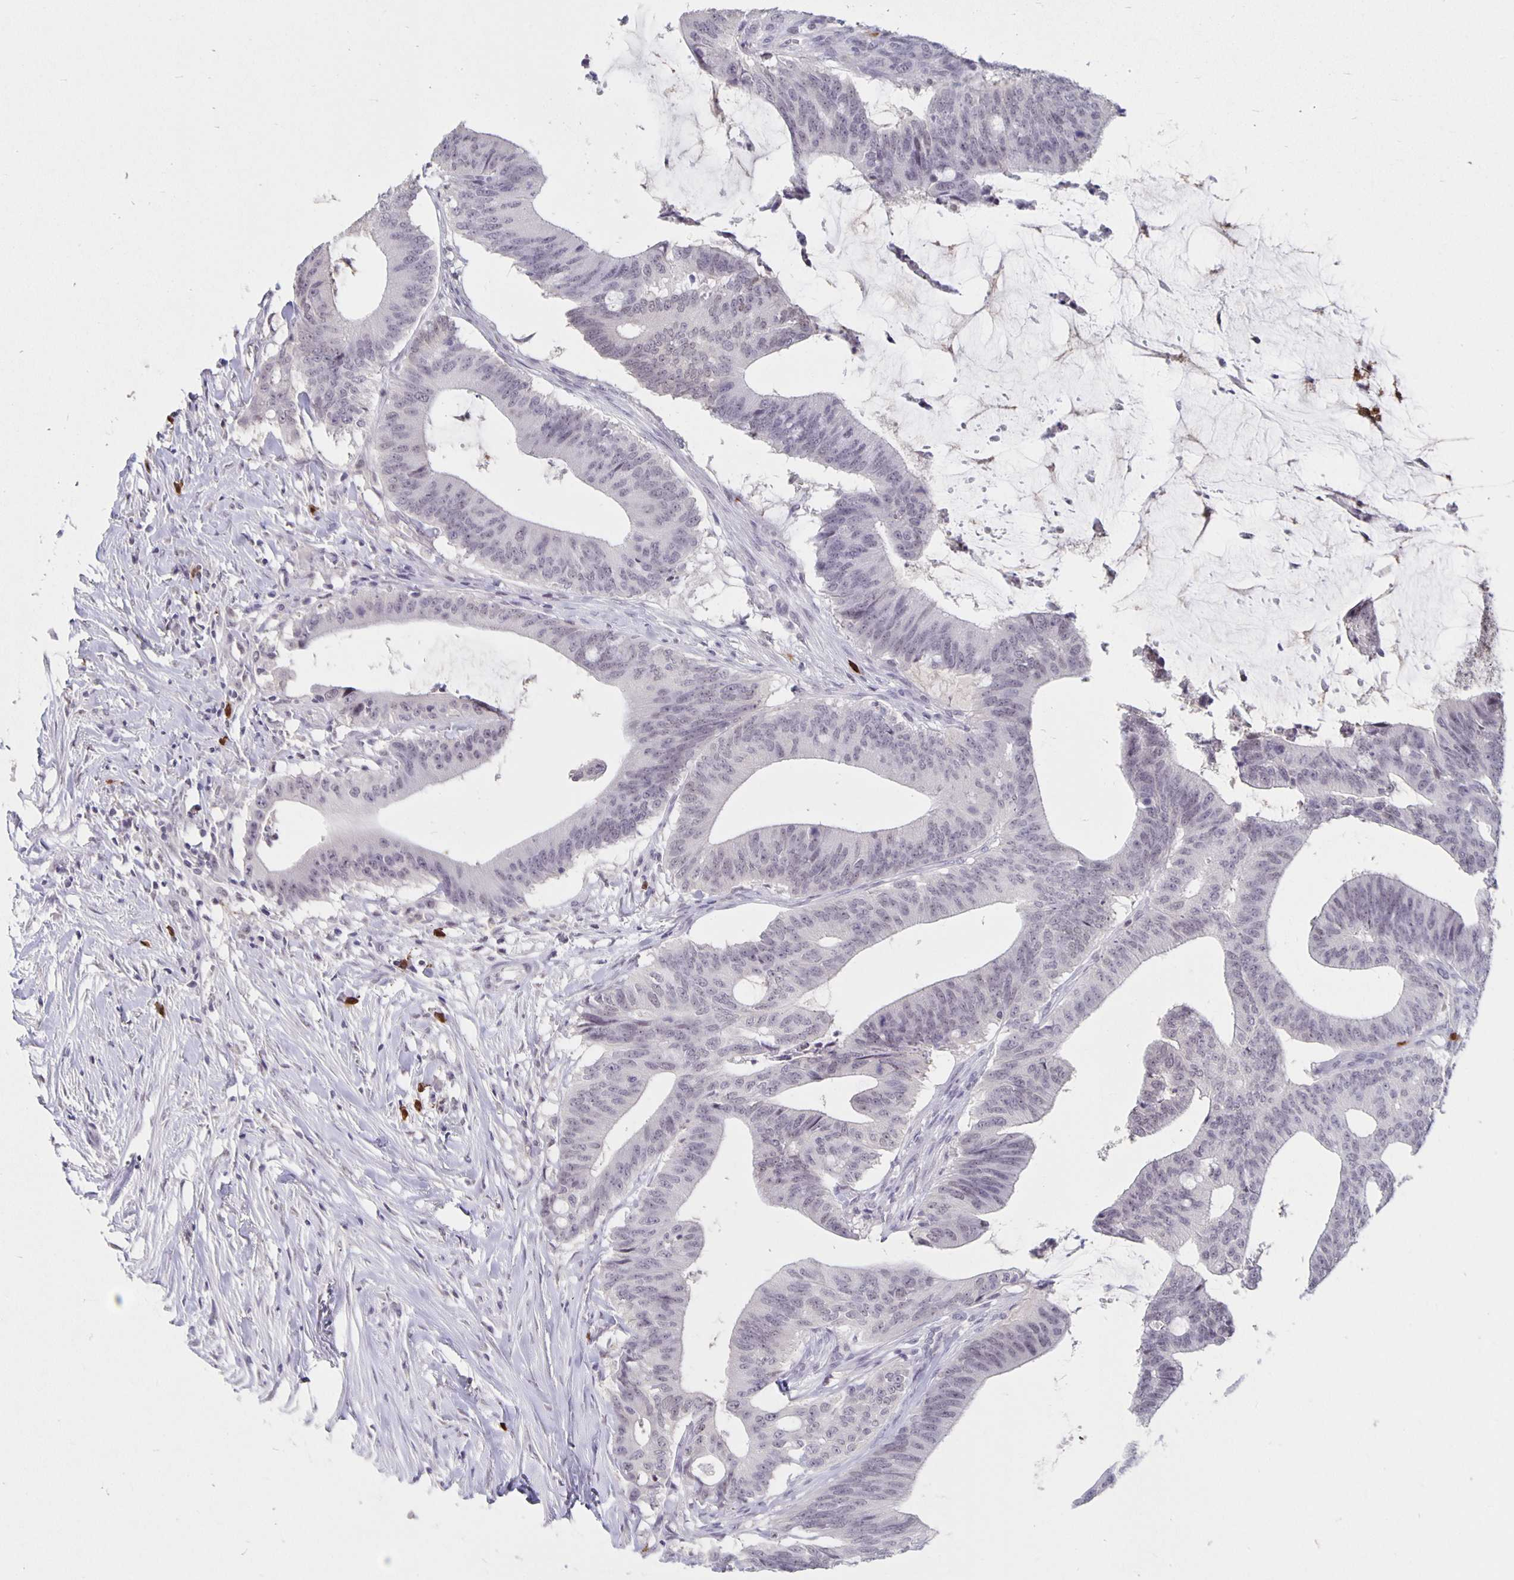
{"staining": {"intensity": "weak", "quantity": "25%-75%", "location": "nuclear"}, "tissue": "colorectal cancer", "cell_type": "Tumor cells", "image_type": "cancer", "snomed": [{"axis": "morphology", "description": "Adenocarcinoma, NOS"}, {"axis": "topography", "description": "Colon"}], "caption": "Colorectal cancer (adenocarcinoma) tissue shows weak nuclear staining in approximately 25%-75% of tumor cells (Stains: DAB in brown, nuclei in blue, Microscopy: brightfield microscopy at high magnification).", "gene": "ZNF691", "patient": {"sex": "female", "age": 43}}